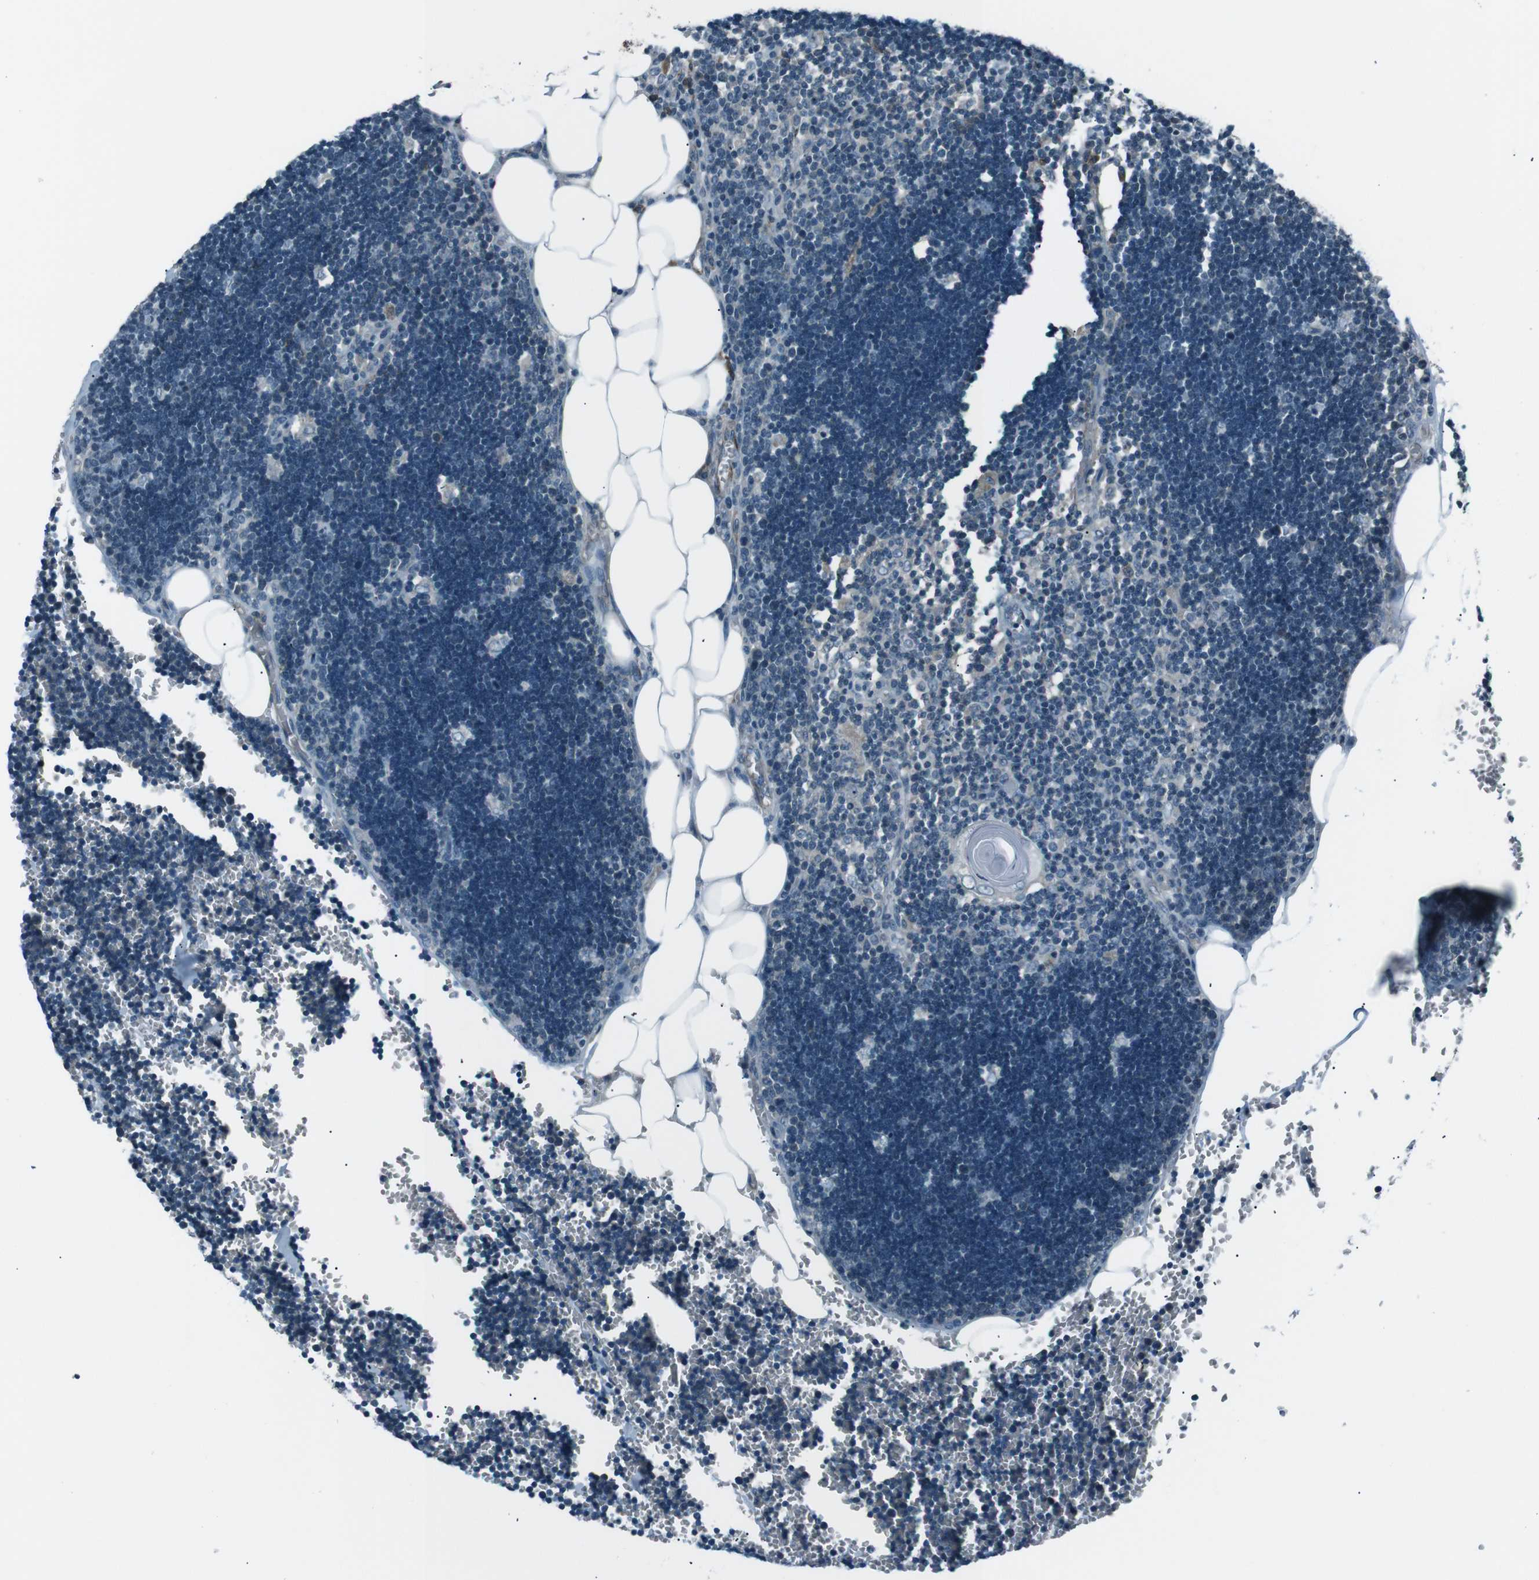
{"staining": {"intensity": "negative", "quantity": "none", "location": "none"}, "tissue": "lymph node", "cell_type": "Germinal center cells", "image_type": "normal", "snomed": [{"axis": "morphology", "description": "Normal tissue, NOS"}, {"axis": "topography", "description": "Lymph node"}], "caption": "High power microscopy photomicrograph of an IHC histopathology image of benign lymph node, revealing no significant positivity in germinal center cells. Brightfield microscopy of IHC stained with DAB (brown) and hematoxylin (blue), captured at high magnification.", "gene": "PDLIM5", "patient": {"sex": "male", "age": 33}}